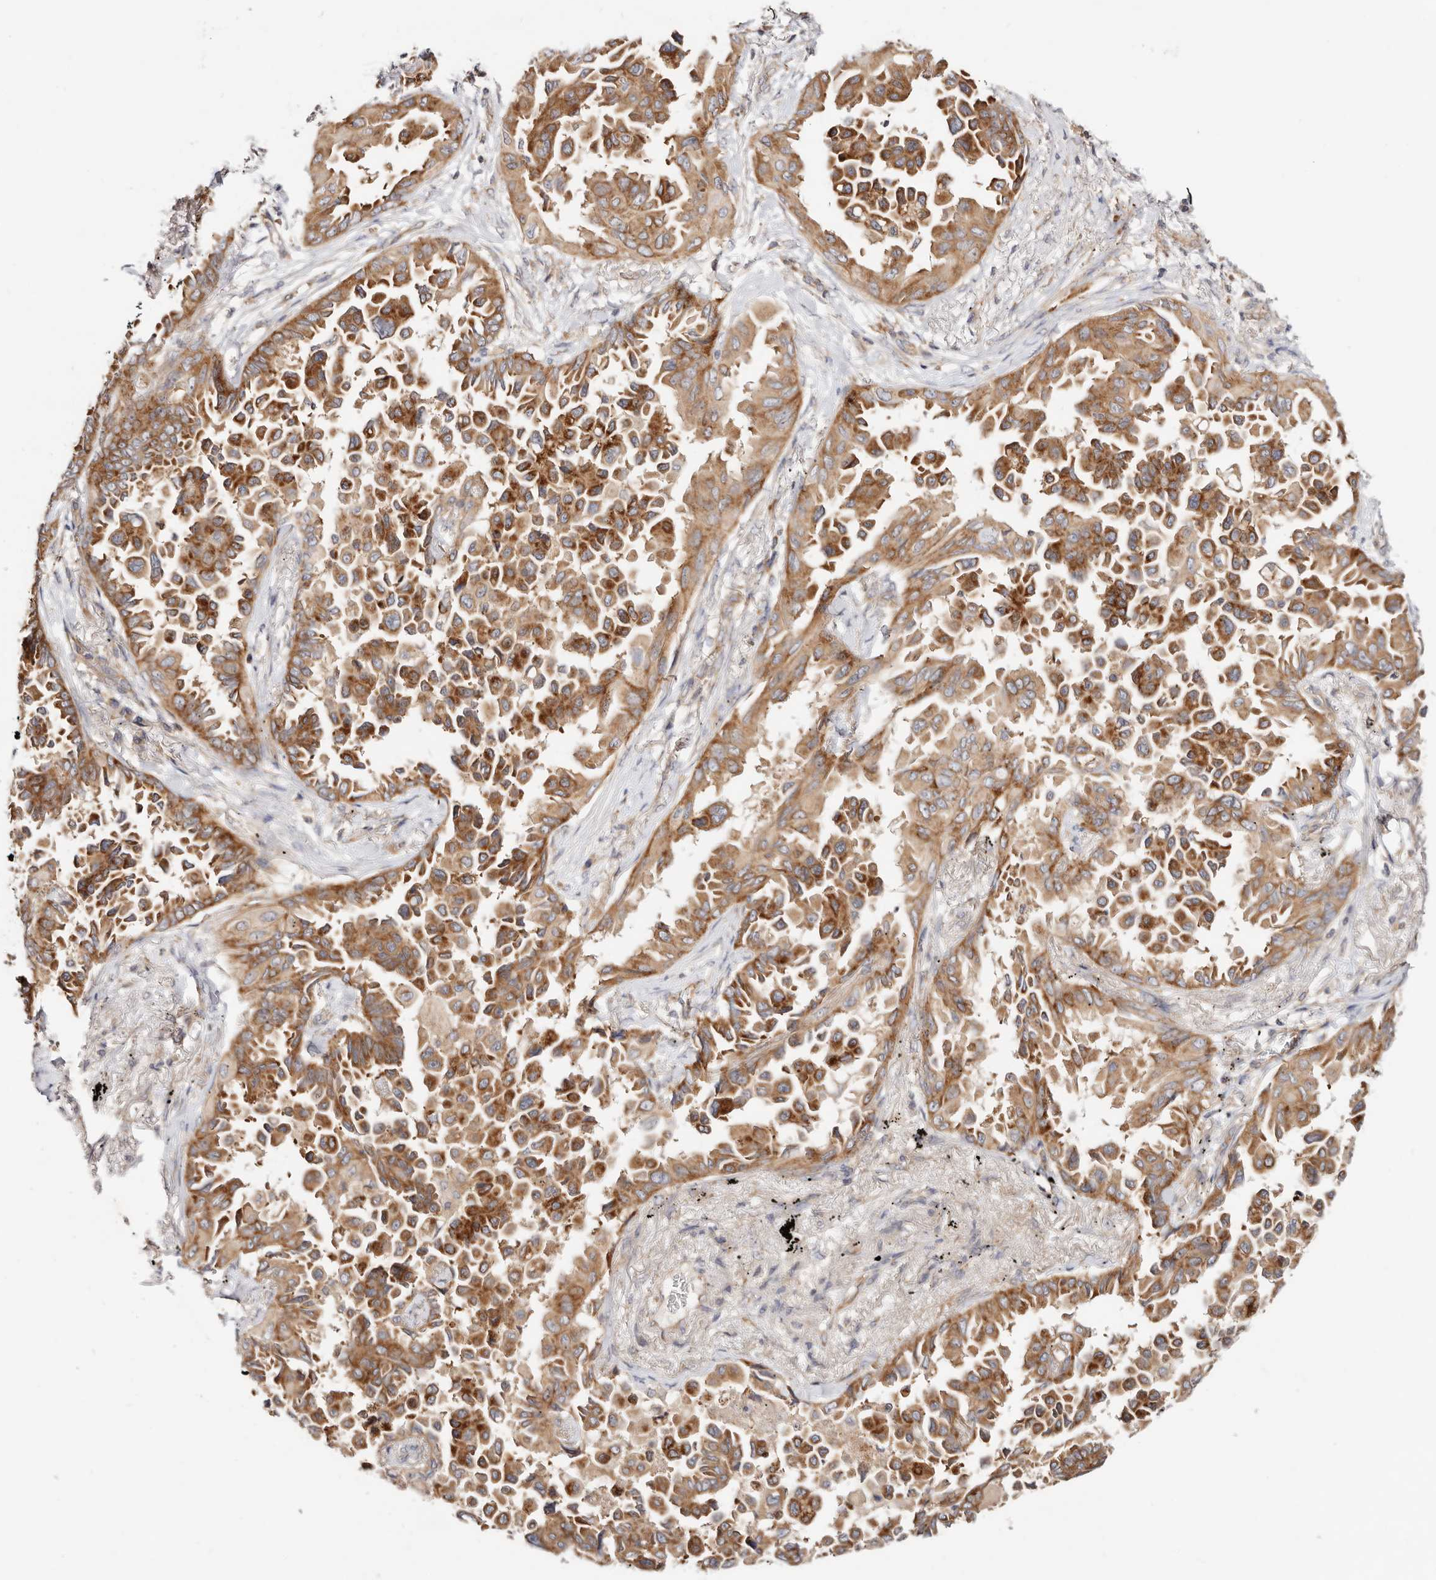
{"staining": {"intensity": "moderate", "quantity": ">75%", "location": "cytoplasmic/membranous"}, "tissue": "lung cancer", "cell_type": "Tumor cells", "image_type": "cancer", "snomed": [{"axis": "morphology", "description": "Adenocarcinoma, NOS"}, {"axis": "topography", "description": "Lung"}], "caption": "An immunohistochemistry (IHC) image of tumor tissue is shown. Protein staining in brown labels moderate cytoplasmic/membranous positivity in lung cancer (adenocarcinoma) within tumor cells.", "gene": "GNA13", "patient": {"sex": "female", "age": 67}}